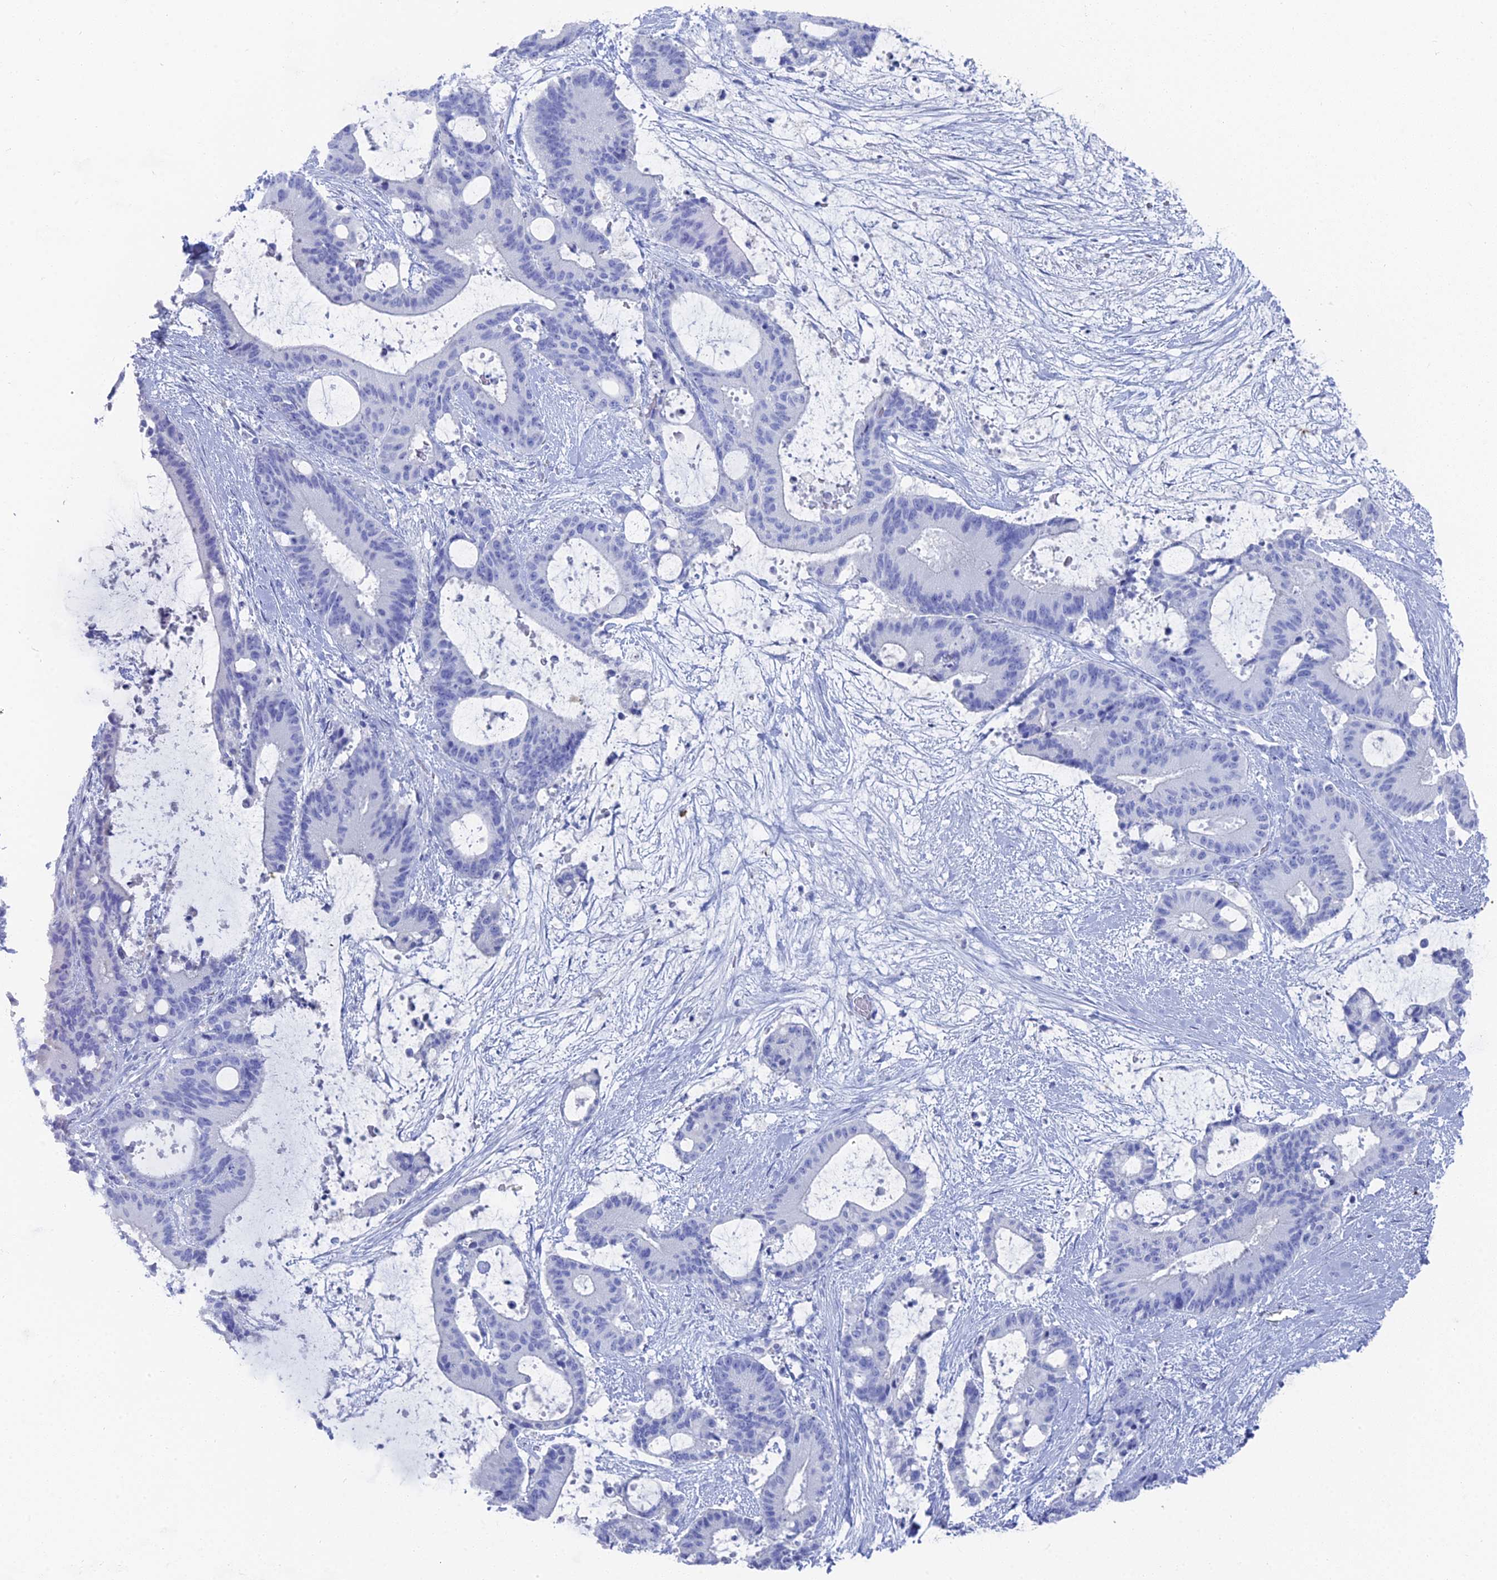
{"staining": {"intensity": "negative", "quantity": "none", "location": "none"}, "tissue": "liver cancer", "cell_type": "Tumor cells", "image_type": "cancer", "snomed": [{"axis": "morphology", "description": "Normal tissue, NOS"}, {"axis": "morphology", "description": "Cholangiocarcinoma"}, {"axis": "topography", "description": "Liver"}, {"axis": "topography", "description": "Peripheral nerve tissue"}], "caption": "Immunohistochemistry (IHC) photomicrograph of neoplastic tissue: liver cancer stained with DAB demonstrates no significant protein positivity in tumor cells. The staining is performed using DAB (3,3'-diaminobenzidine) brown chromogen with nuclei counter-stained in using hematoxylin.", "gene": "ENPP3", "patient": {"sex": "female", "age": 73}}